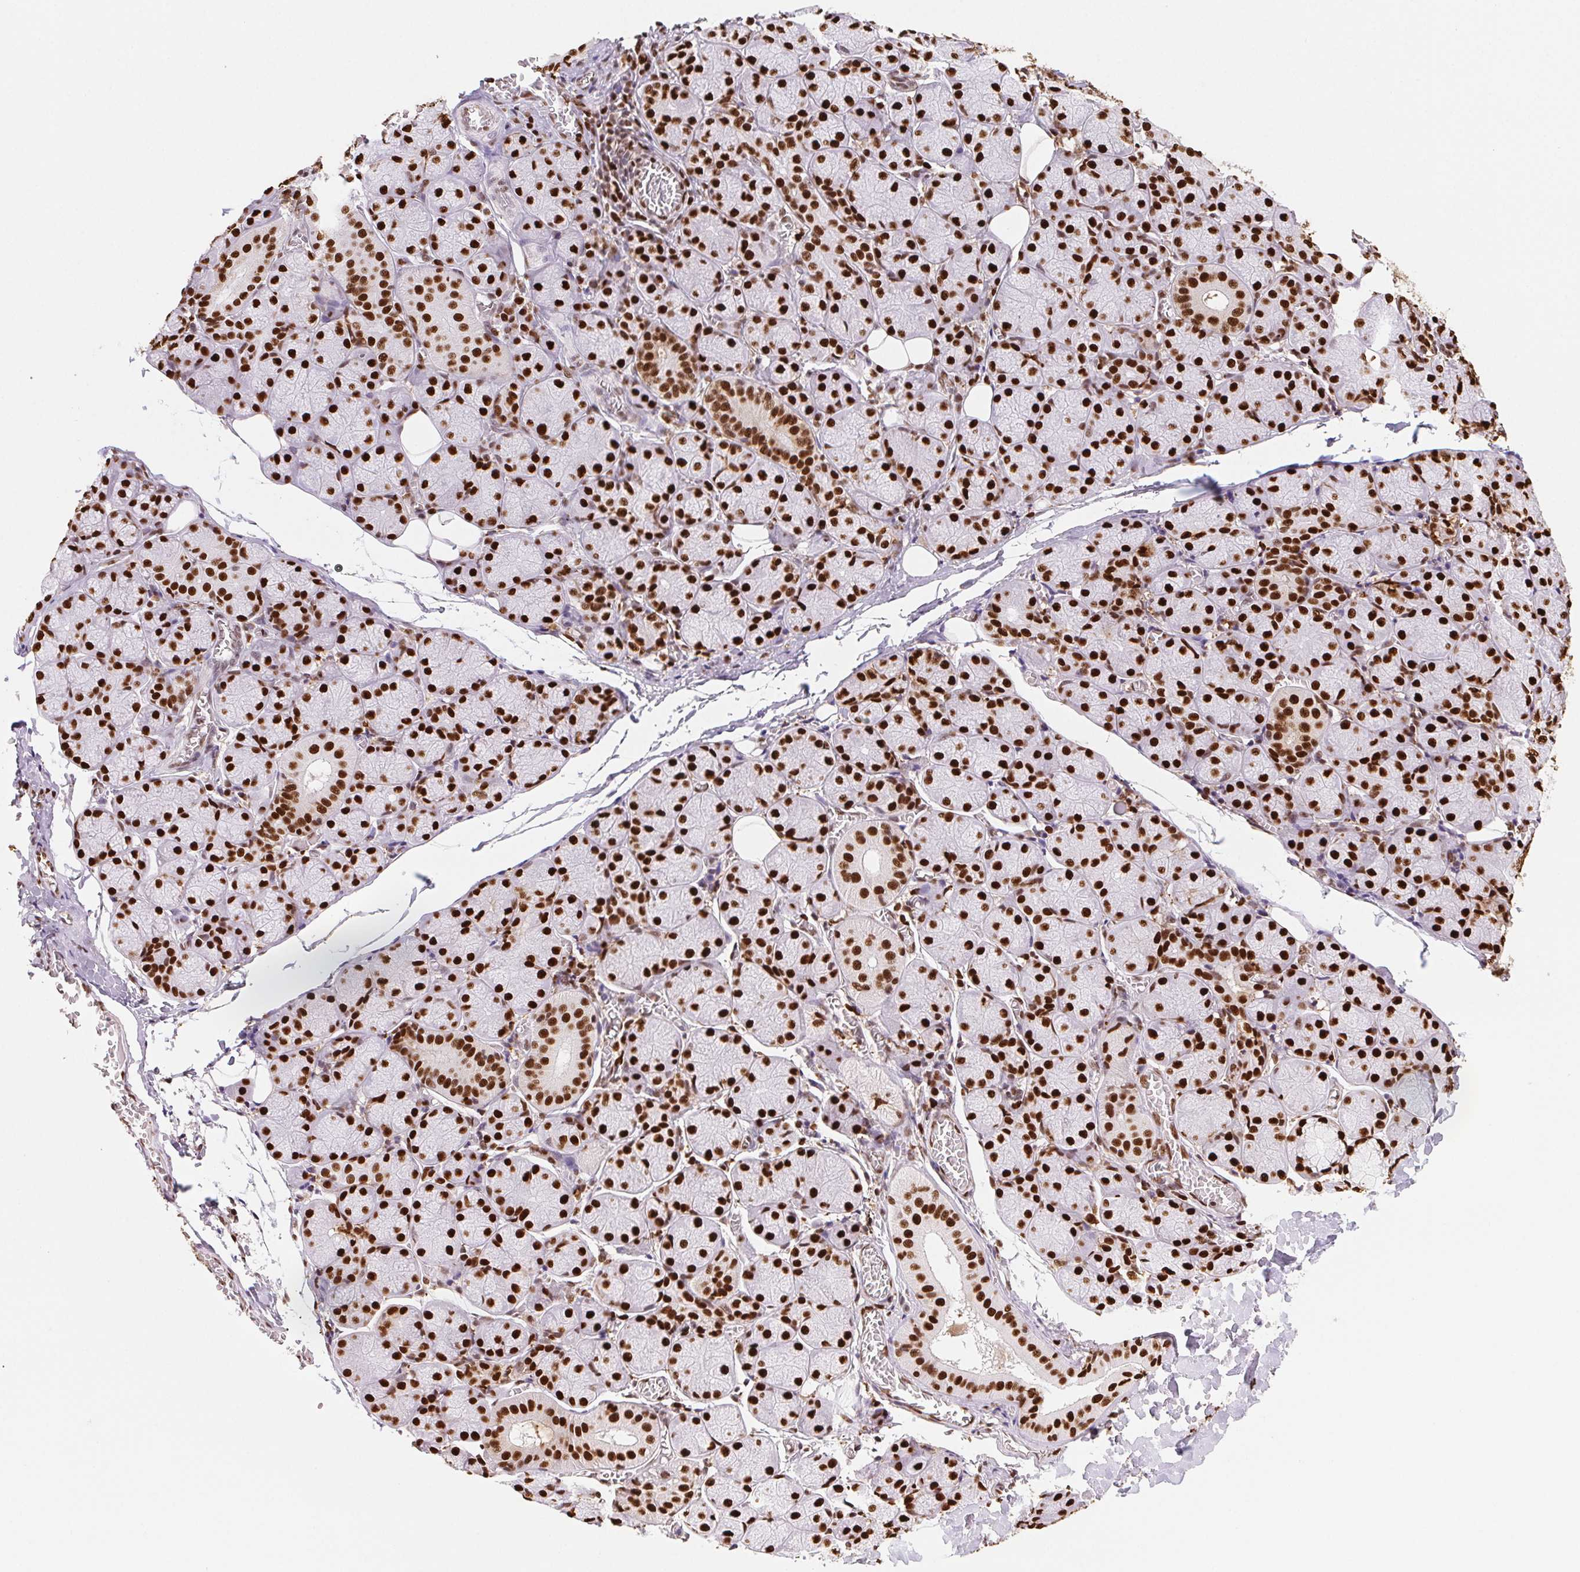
{"staining": {"intensity": "strong", "quantity": ">75%", "location": "nuclear"}, "tissue": "salivary gland", "cell_type": "Glandular cells", "image_type": "normal", "snomed": [{"axis": "morphology", "description": "Normal tissue, NOS"}, {"axis": "topography", "description": "Salivary gland"}], "caption": "Strong nuclear staining is appreciated in approximately >75% of glandular cells in unremarkable salivary gland. (DAB IHC, brown staining for protein, blue staining for nuclei).", "gene": "SETSIP", "patient": {"sex": "female", "age": 24}}